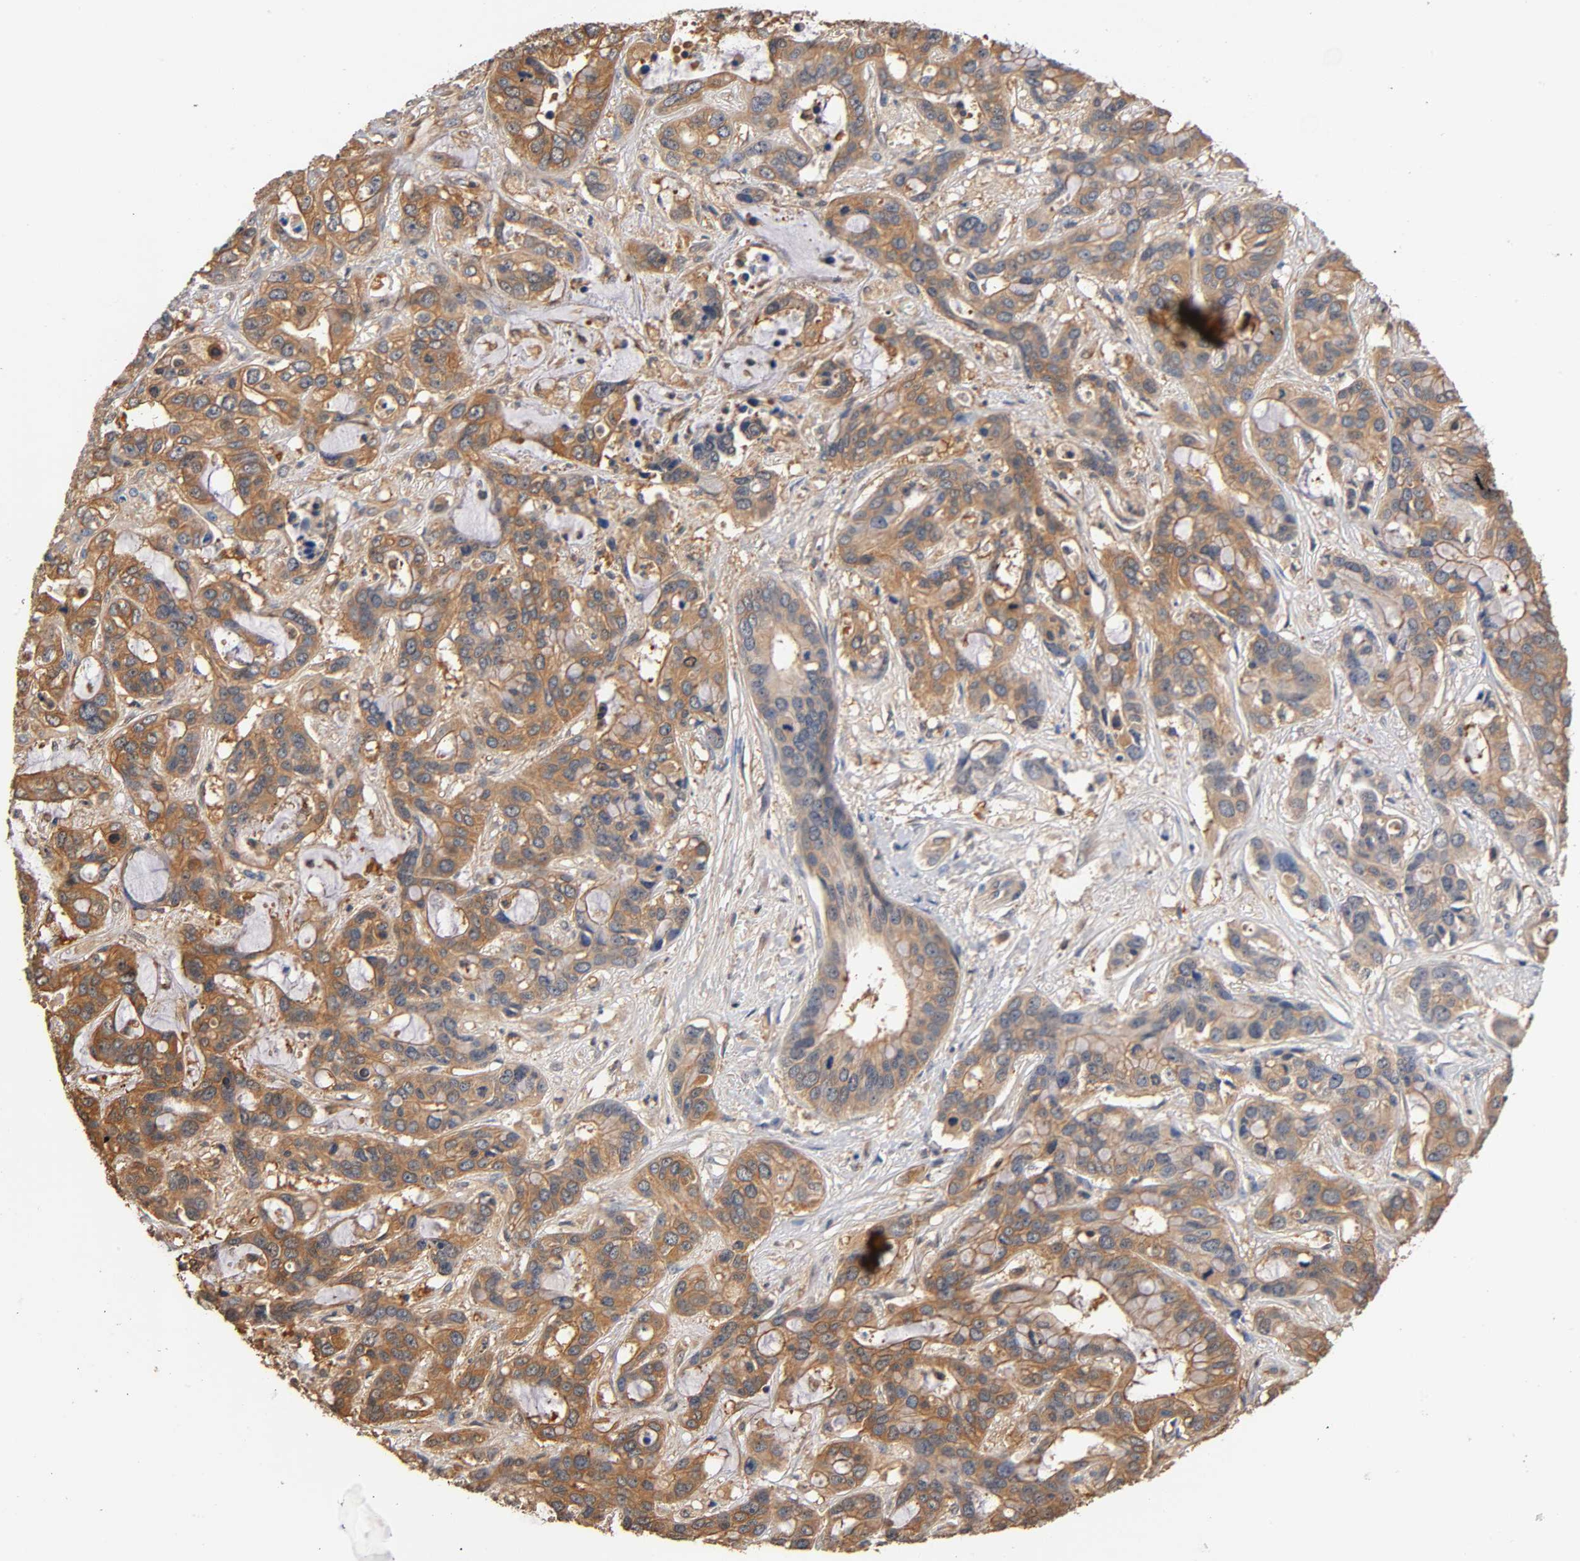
{"staining": {"intensity": "moderate", "quantity": ">75%", "location": "cytoplasmic/membranous"}, "tissue": "liver cancer", "cell_type": "Tumor cells", "image_type": "cancer", "snomed": [{"axis": "morphology", "description": "Cholangiocarcinoma"}, {"axis": "topography", "description": "Liver"}], "caption": "Immunohistochemical staining of human liver cholangiocarcinoma reveals medium levels of moderate cytoplasmic/membranous protein expression in about >75% of tumor cells.", "gene": "ALDOA", "patient": {"sex": "female", "age": 65}}